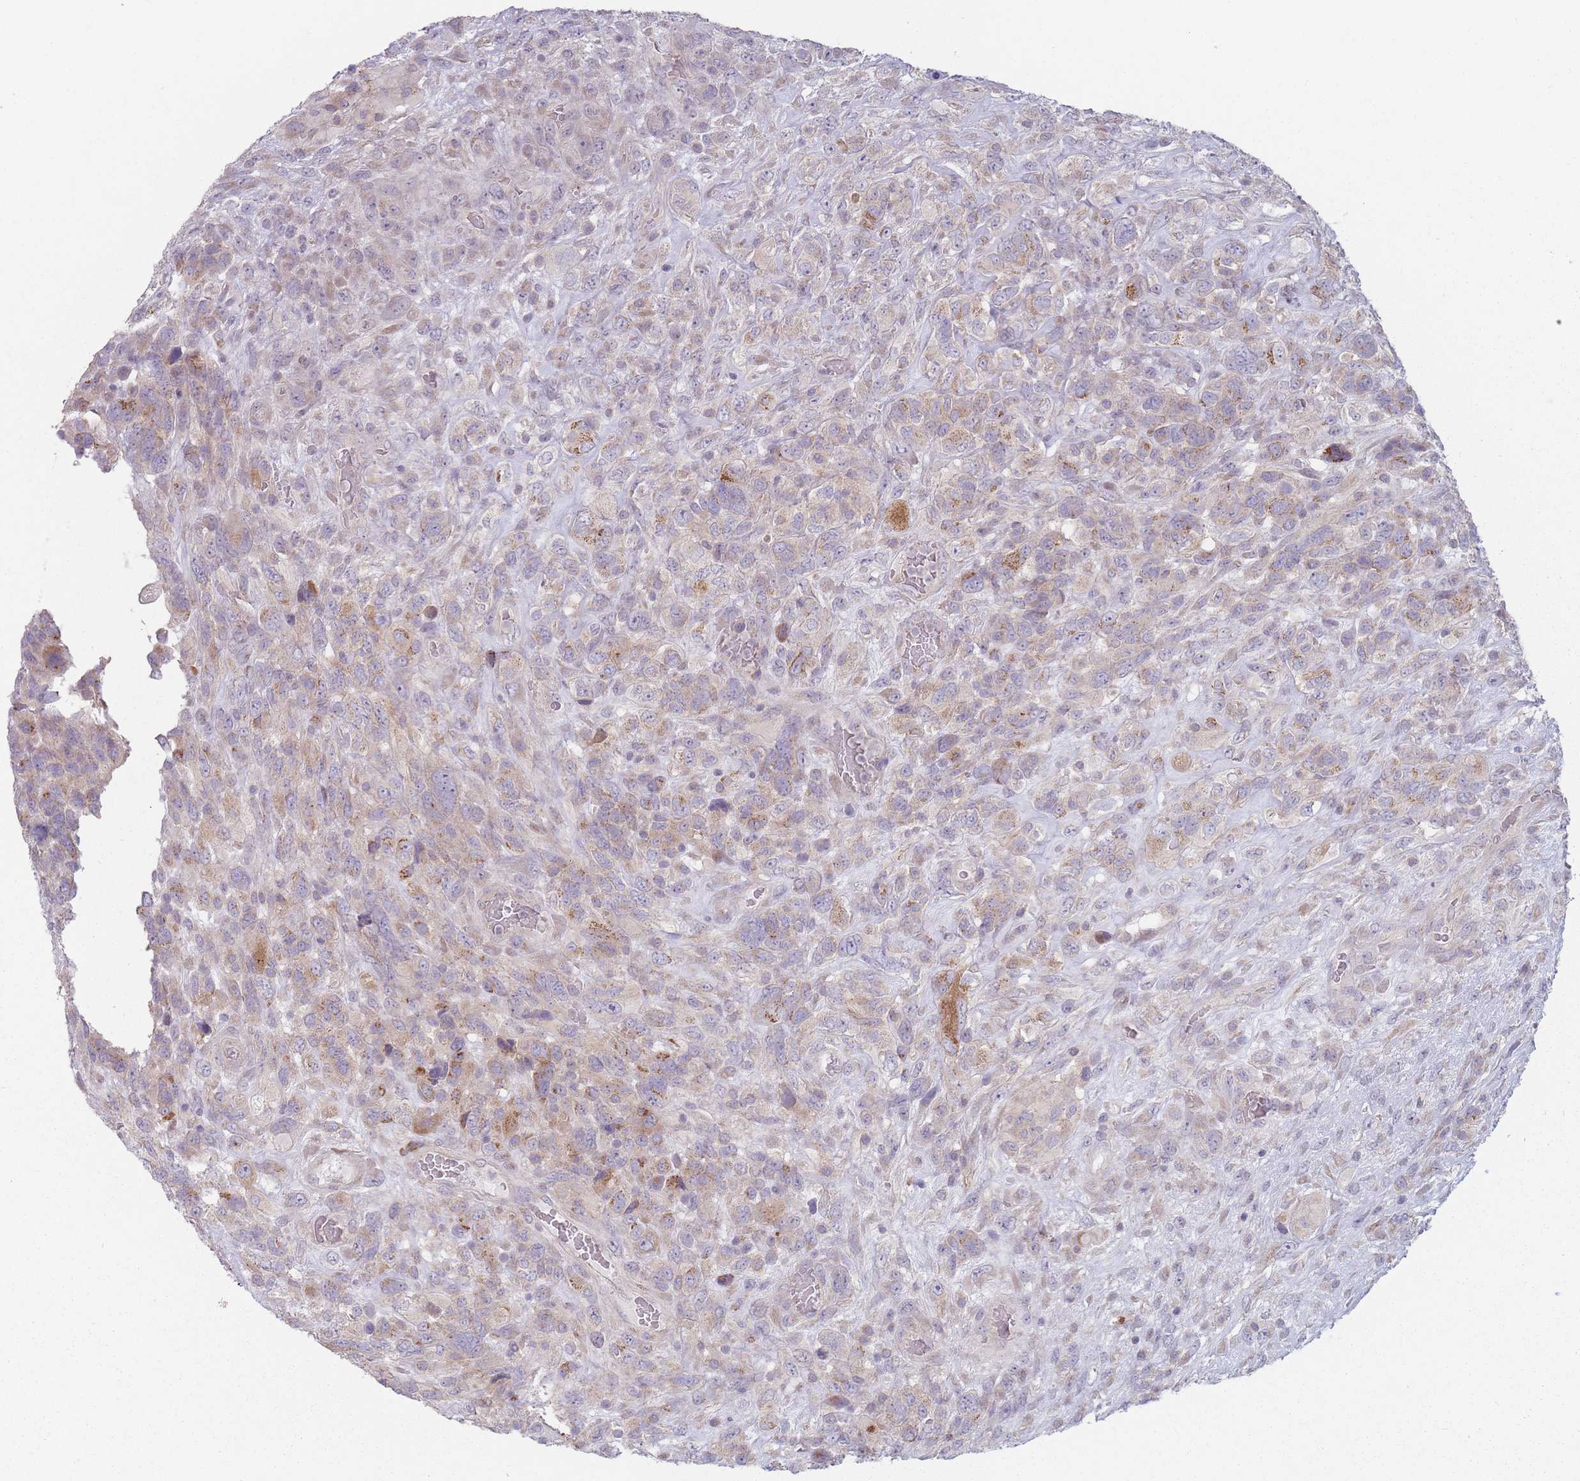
{"staining": {"intensity": "moderate", "quantity": "<25%", "location": "cytoplasmic/membranous"}, "tissue": "glioma", "cell_type": "Tumor cells", "image_type": "cancer", "snomed": [{"axis": "morphology", "description": "Glioma, malignant, High grade"}, {"axis": "topography", "description": "Brain"}], "caption": "Protein staining of glioma tissue shows moderate cytoplasmic/membranous positivity in approximately <25% of tumor cells.", "gene": "AKAIN1", "patient": {"sex": "male", "age": 61}}